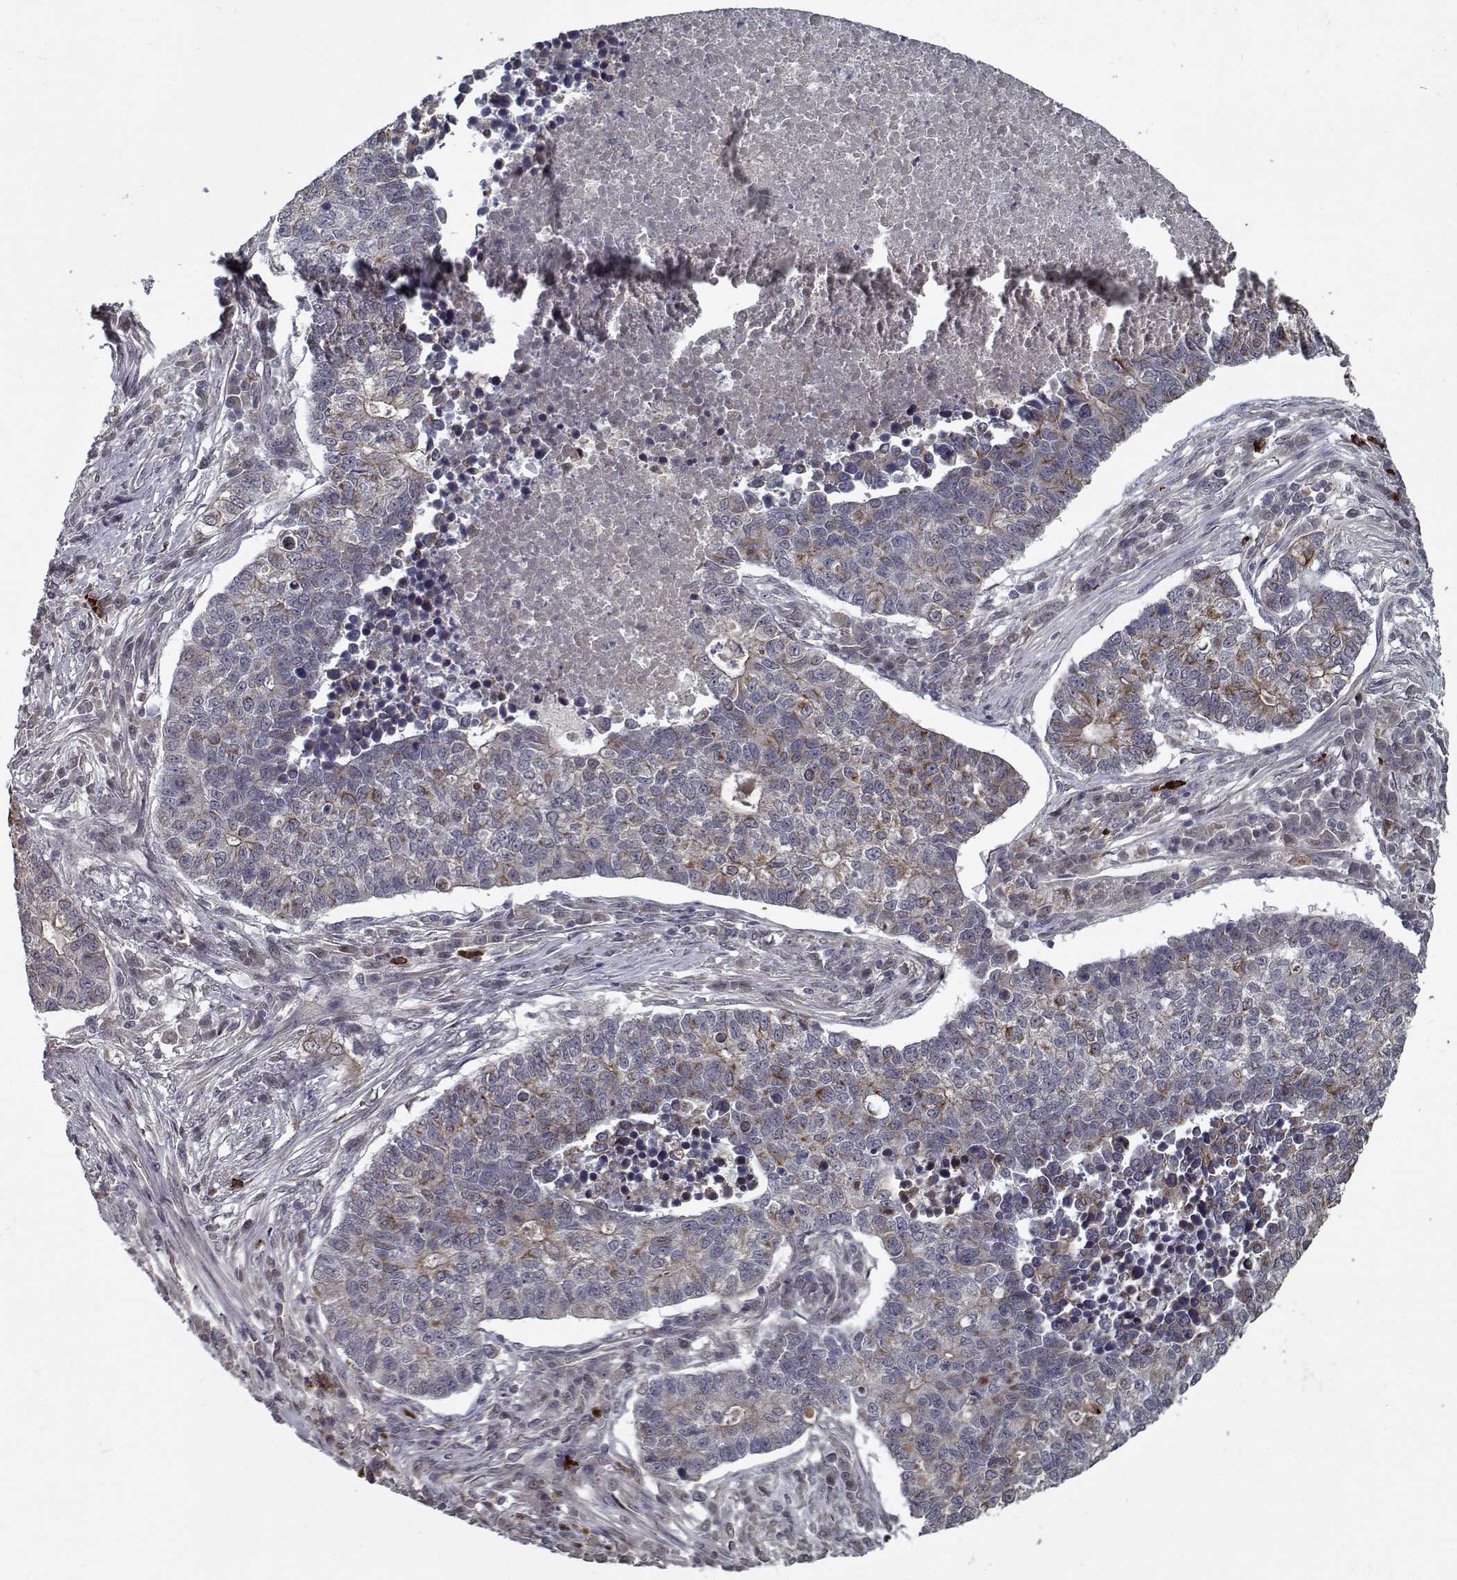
{"staining": {"intensity": "moderate", "quantity": "<25%", "location": "cytoplasmic/membranous"}, "tissue": "lung cancer", "cell_type": "Tumor cells", "image_type": "cancer", "snomed": [{"axis": "morphology", "description": "Adenocarcinoma, NOS"}, {"axis": "topography", "description": "Lung"}], "caption": "This is an image of immunohistochemistry staining of adenocarcinoma (lung), which shows moderate staining in the cytoplasmic/membranous of tumor cells.", "gene": "NLK", "patient": {"sex": "male", "age": 57}}